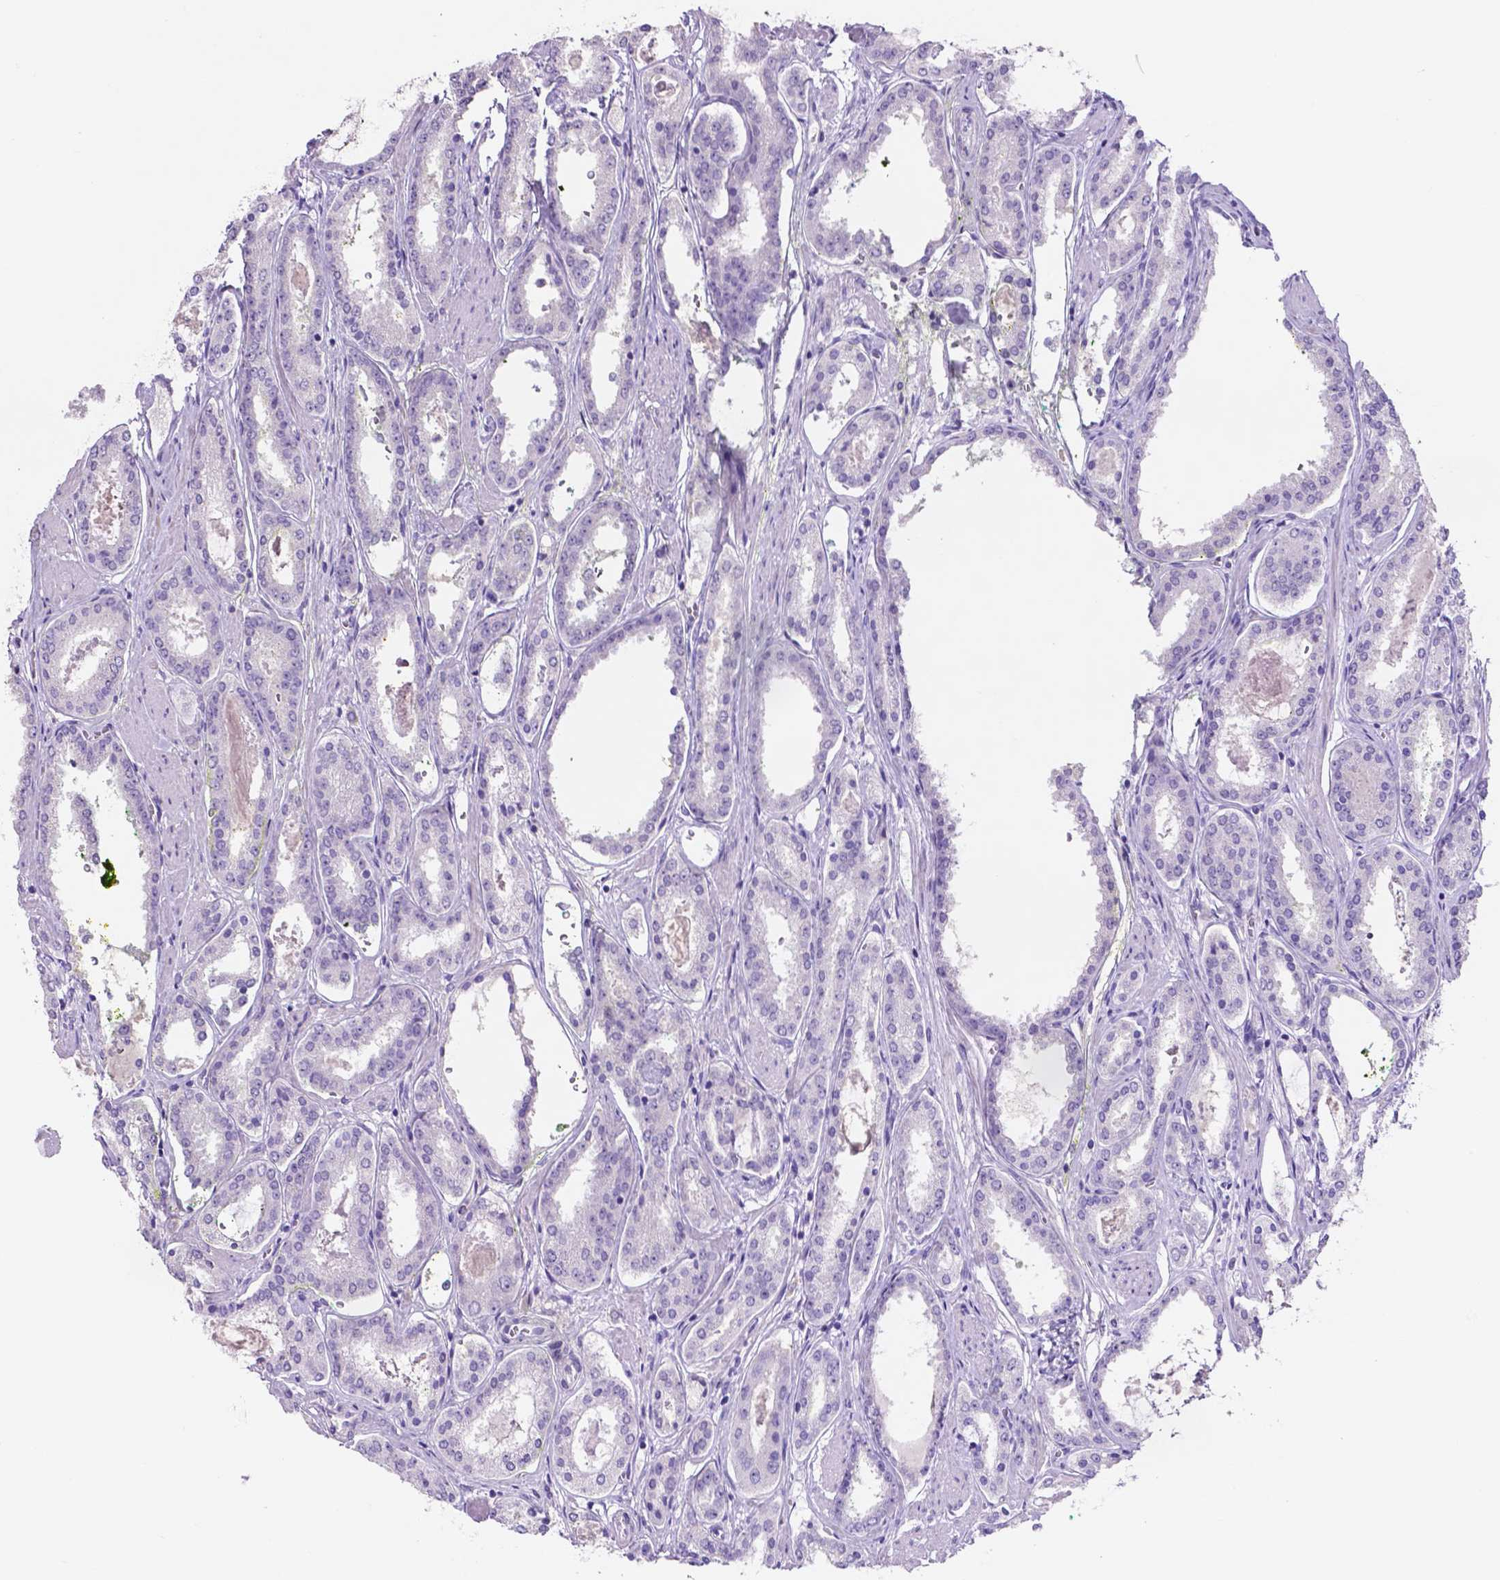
{"staining": {"intensity": "negative", "quantity": "none", "location": "none"}, "tissue": "prostate cancer", "cell_type": "Tumor cells", "image_type": "cancer", "snomed": [{"axis": "morphology", "description": "Adenocarcinoma, High grade"}, {"axis": "topography", "description": "Prostate"}], "caption": "Immunohistochemistry image of human prostate cancer (high-grade adenocarcinoma) stained for a protein (brown), which shows no expression in tumor cells. (IHC, brightfield microscopy, high magnification).", "gene": "SLC22A2", "patient": {"sex": "male", "age": 63}}